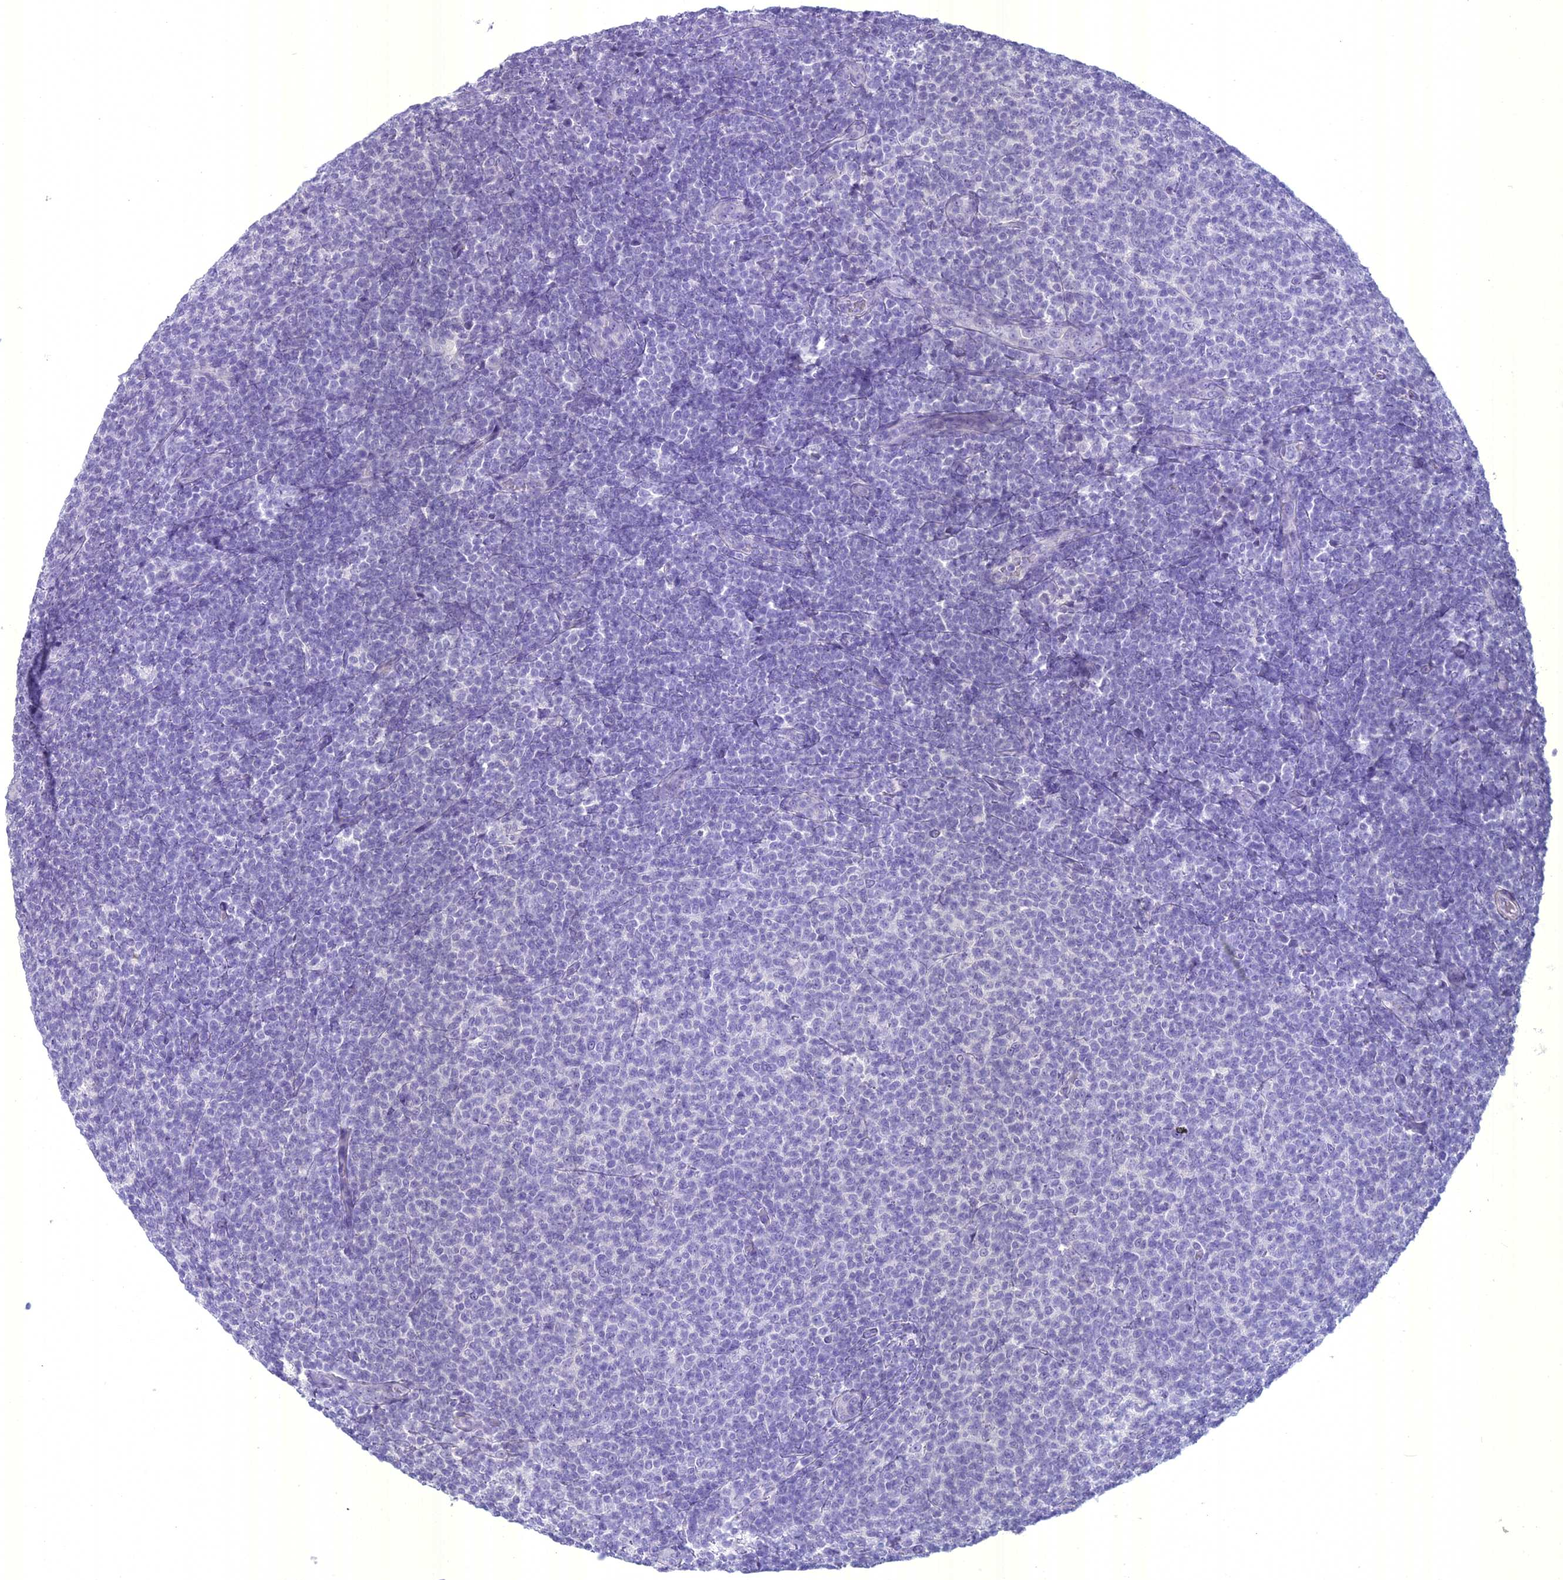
{"staining": {"intensity": "negative", "quantity": "none", "location": "none"}, "tissue": "lymphoma", "cell_type": "Tumor cells", "image_type": "cancer", "snomed": [{"axis": "morphology", "description": "Malignant lymphoma, non-Hodgkin's type, Low grade"}, {"axis": "topography", "description": "Lymph node"}], "caption": "An immunohistochemistry photomicrograph of low-grade malignant lymphoma, non-Hodgkin's type is shown. There is no staining in tumor cells of low-grade malignant lymphoma, non-Hodgkin's type.", "gene": "UNC80", "patient": {"sex": "male", "age": 66}}